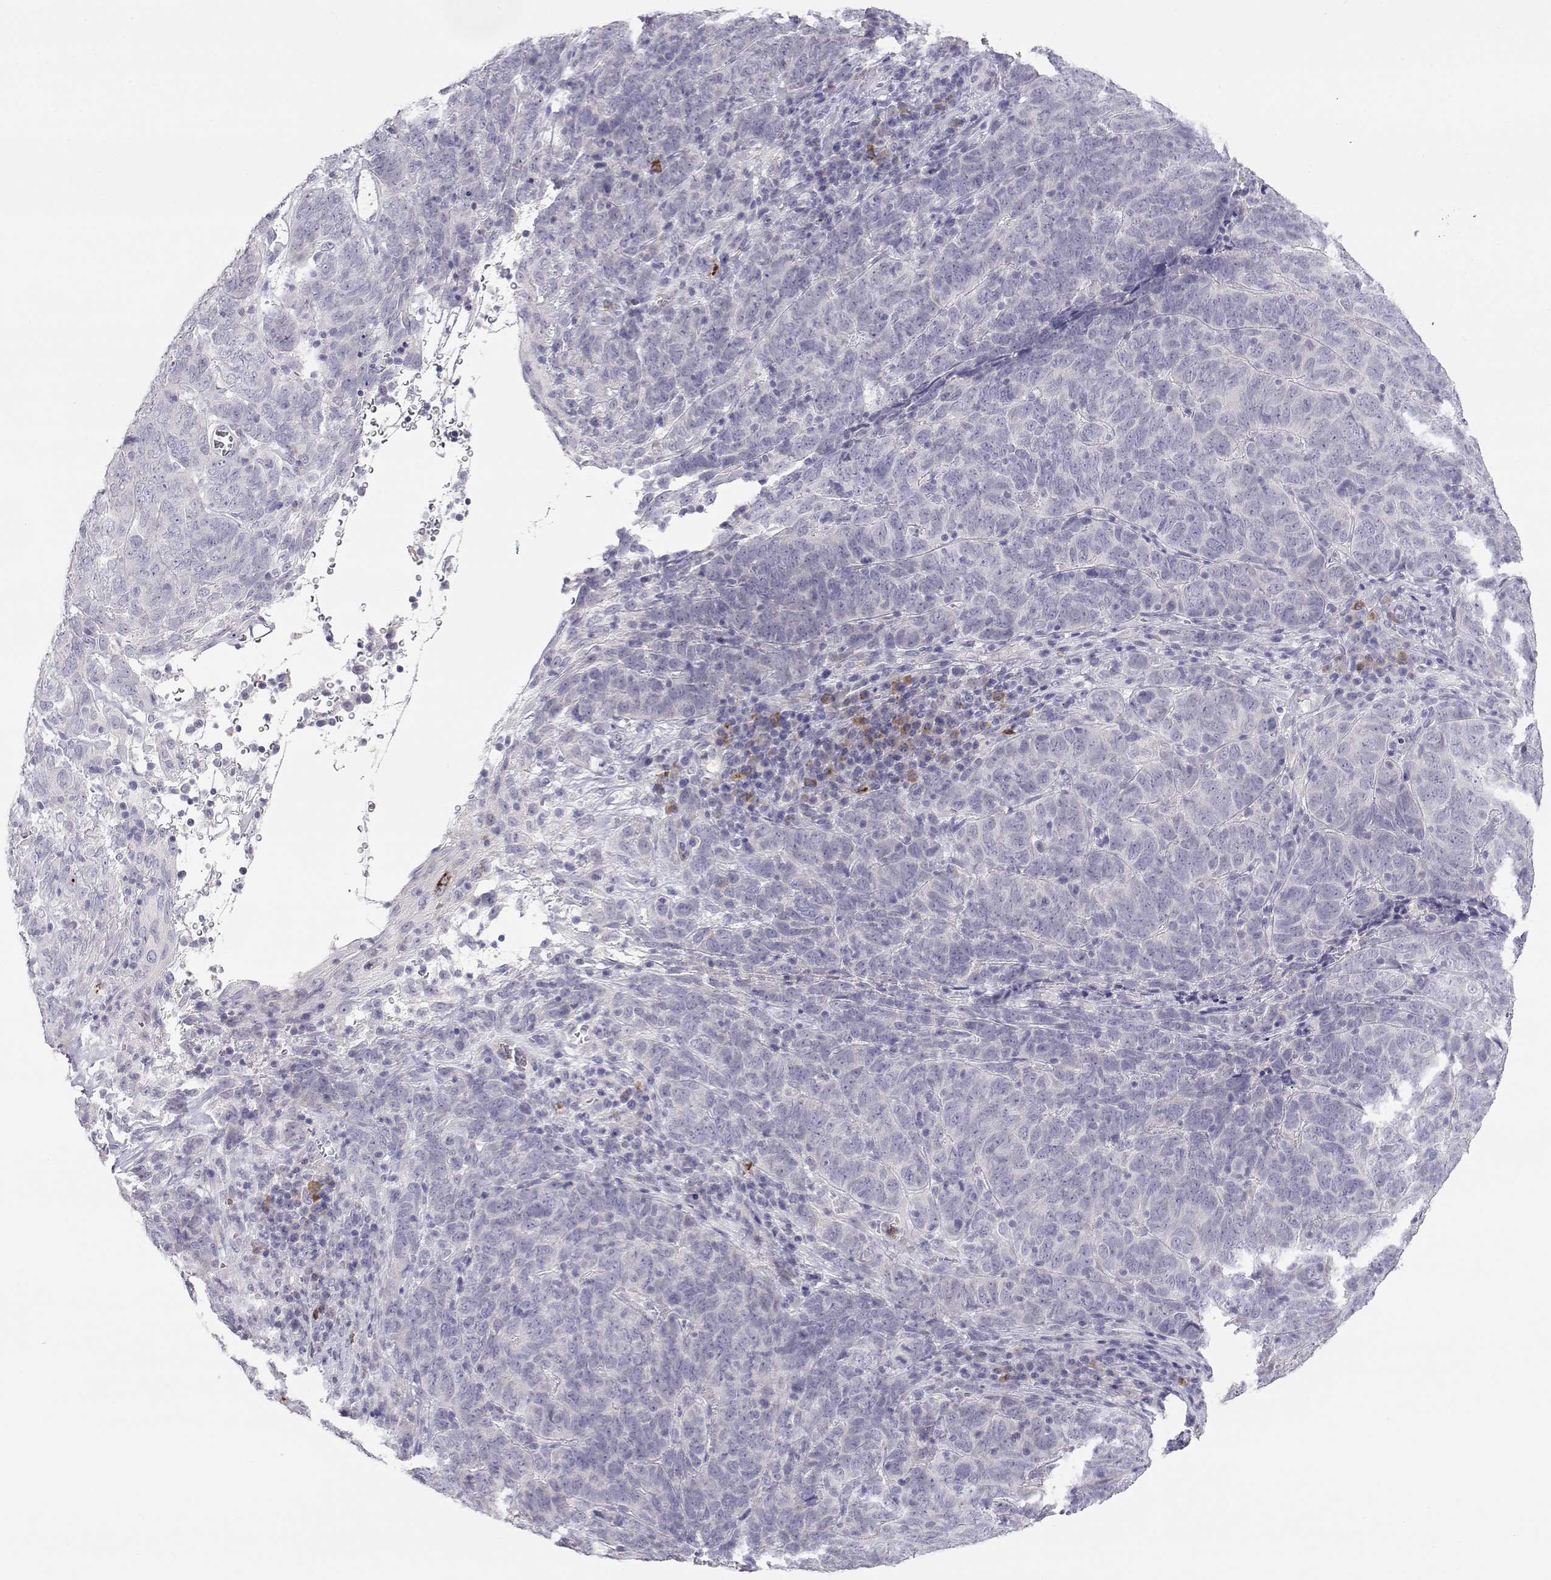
{"staining": {"intensity": "negative", "quantity": "none", "location": "none"}, "tissue": "skin cancer", "cell_type": "Tumor cells", "image_type": "cancer", "snomed": [{"axis": "morphology", "description": "Squamous cell carcinoma, NOS"}, {"axis": "topography", "description": "Skin"}, {"axis": "topography", "description": "Anal"}], "caption": "Human squamous cell carcinoma (skin) stained for a protein using IHC demonstrates no staining in tumor cells.", "gene": "CDHR1", "patient": {"sex": "female", "age": 51}}